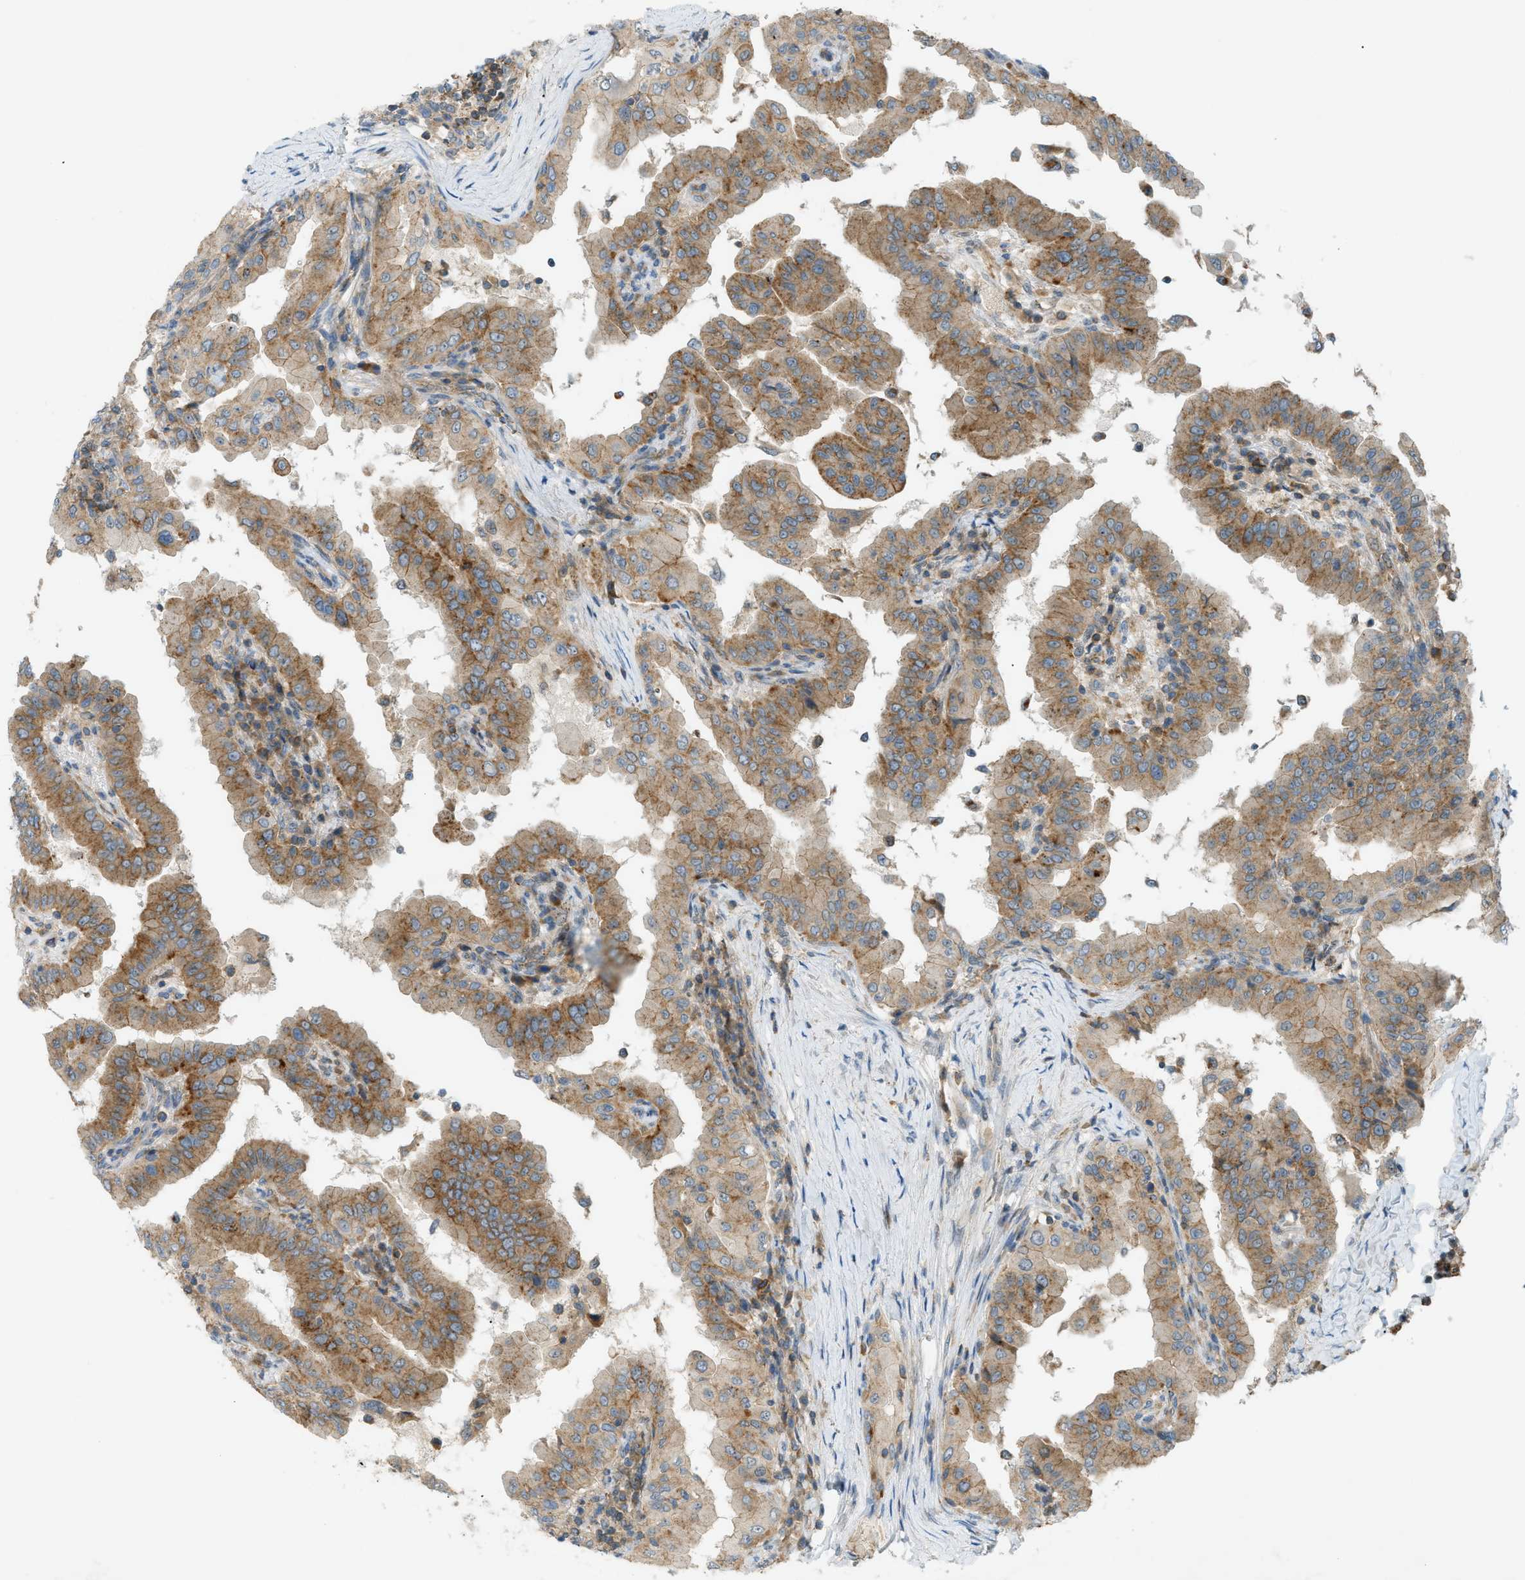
{"staining": {"intensity": "moderate", "quantity": ">75%", "location": "cytoplasmic/membranous"}, "tissue": "thyroid cancer", "cell_type": "Tumor cells", "image_type": "cancer", "snomed": [{"axis": "morphology", "description": "Papillary adenocarcinoma, NOS"}, {"axis": "topography", "description": "Thyroid gland"}], "caption": "The immunohistochemical stain highlights moderate cytoplasmic/membranous positivity in tumor cells of thyroid cancer (papillary adenocarcinoma) tissue.", "gene": "GRK6", "patient": {"sex": "male", "age": 33}}